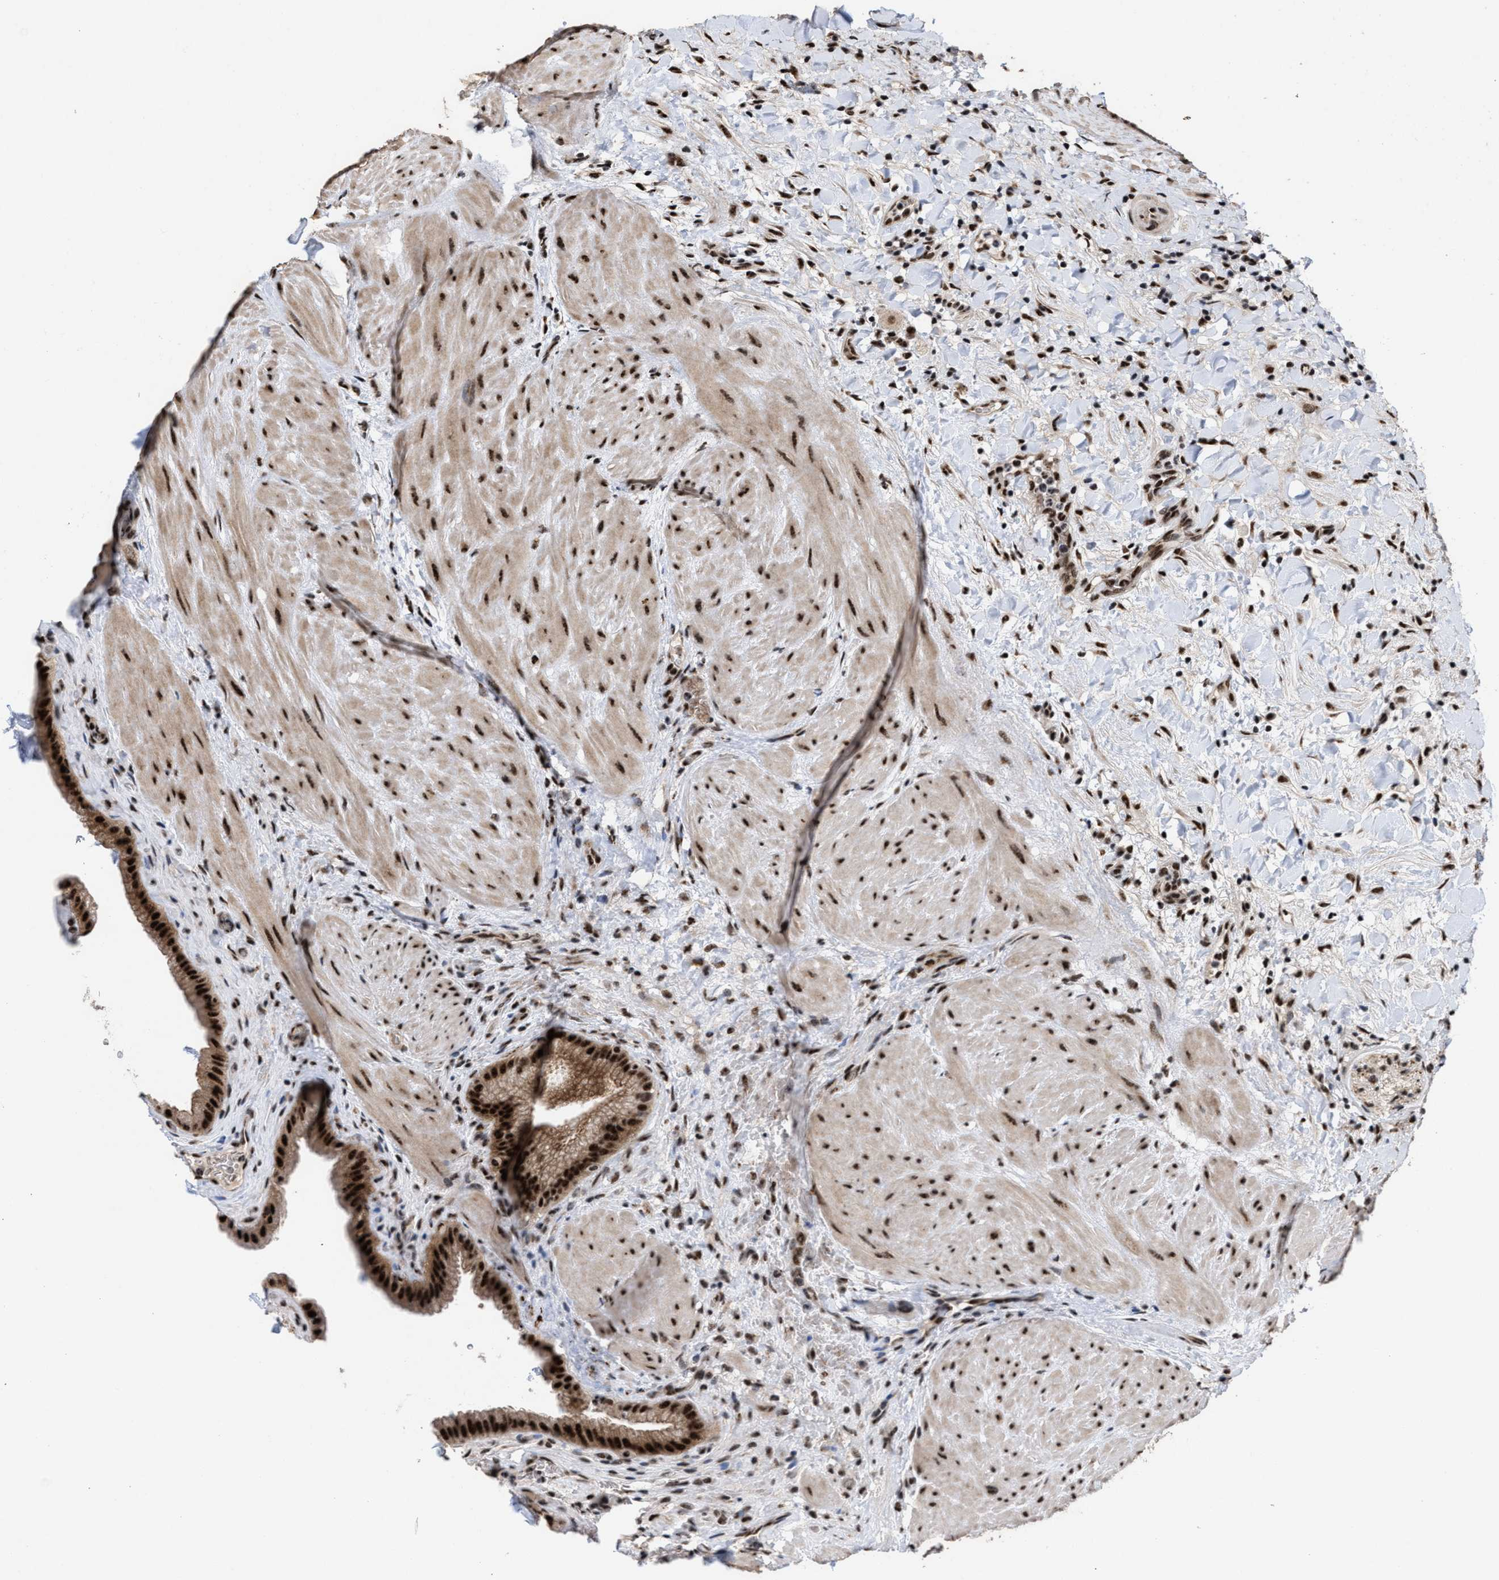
{"staining": {"intensity": "strong", "quantity": ">75%", "location": "cytoplasmic/membranous,nuclear"}, "tissue": "gallbladder", "cell_type": "Glandular cells", "image_type": "normal", "snomed": [{"axis": "morphology", "description": "Normal tissue, NOS"}, {"axis": "topography", "description": "Gallbladder"}], "caption": "Protein staining by immunohistochemistry shows strong cytoplasmic/membranous,nuclear expression in approximately >75% of glandular cells in normal gallbladder. (DAB IHC, brown staining for protein, blue staining for nuclei).", "gene": "EIF4A3", "patient": {"sex": "male", "age": 49}}